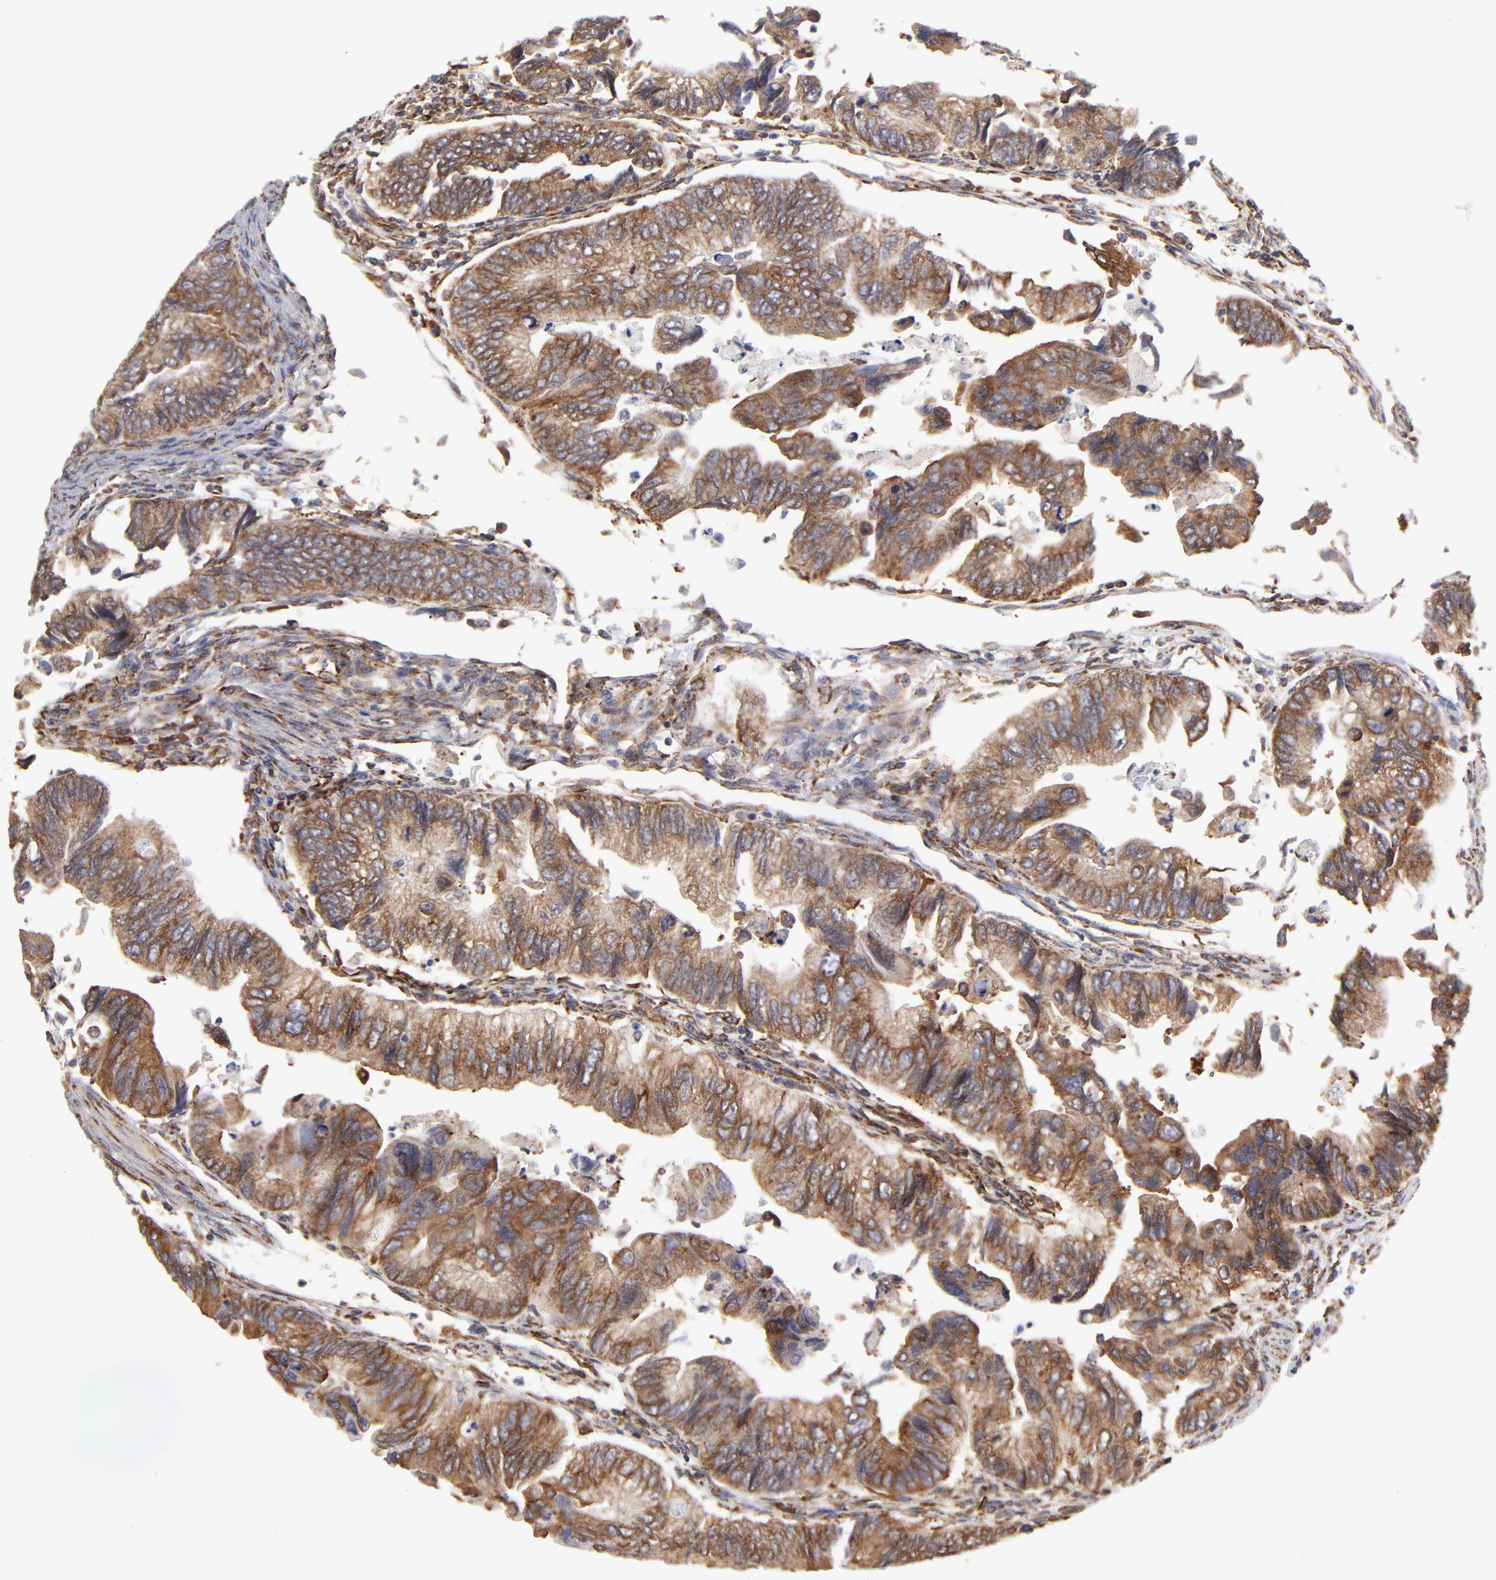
{"staining": {"intensity": "moderate", "quantity": ">75%", "location": "cytoplasmic/membranous"}, "tissue": "colorectal cancer", "cell_type": "Tumor cells", "image_type": "cancer", "snomed": [{"axis": "morphology", "description": "Adenocarcinoma, NOS"}, {"axis": "topography", "description": "Colon"}], "caption": "This image shows IHC staining of colorectal adenocarcinoma, with medium moderate cytoplasmic/membranous positivity in about >75% of tumor cells.", "gene": "KTN1", "patient": {"sex": "female", "age": 11}}